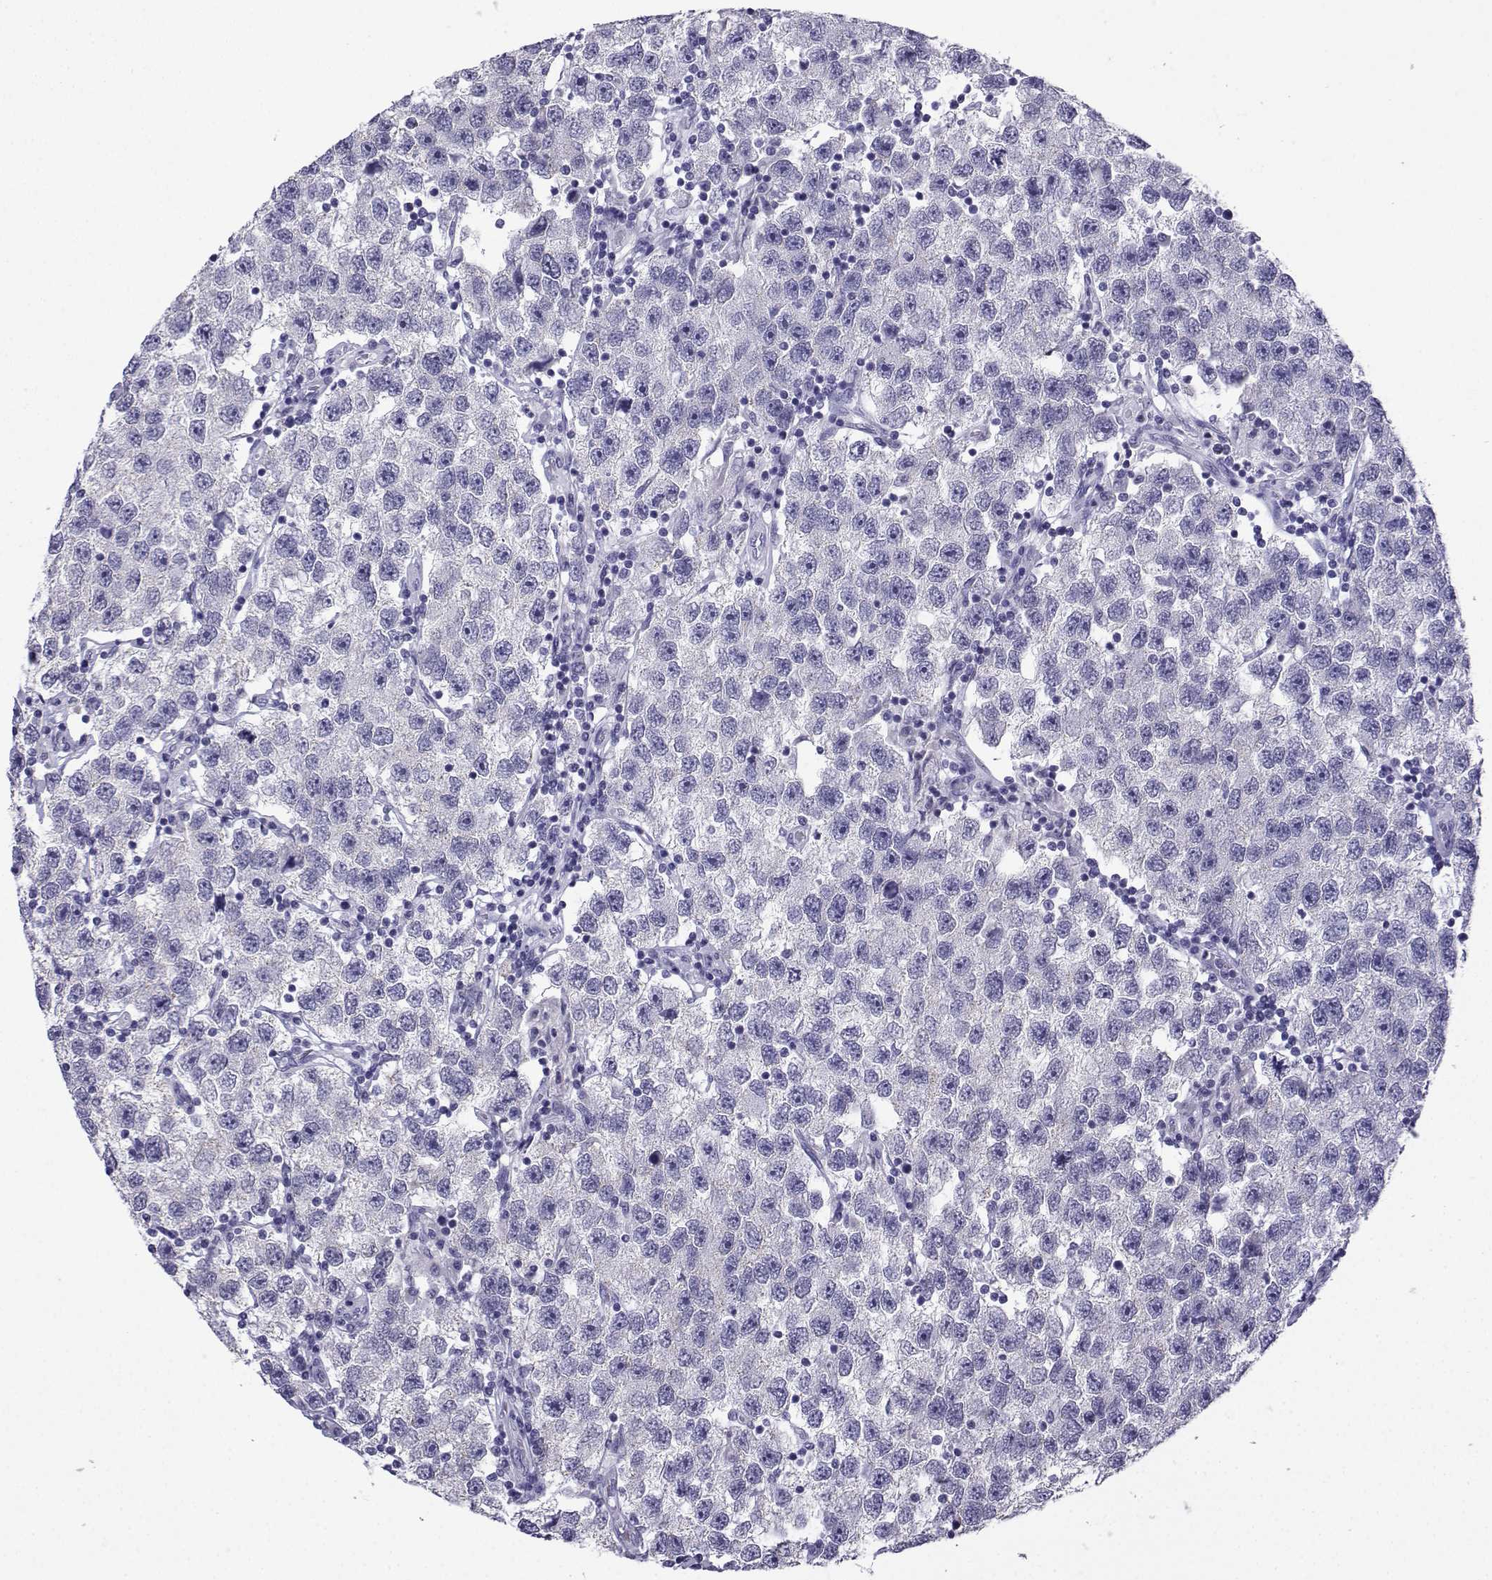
{"staining": {"intensity": "negative", "quantity": "none", "location": "none"}, "tissue": "testis cancer", "cell_type": "Tumor cells", "image_type": "cancer", "snomed": [{"axis": "morphology", "description": "Seminoma, NOS"}, {"axis": "topography", "description": "Testis"}], "caption": "Immunohistochemistry (IHC) image of neoplastic tissue: human testis cancer stained with DAB reveals no significant protein expression in tumor cells. The staining was performed using DAB to visualize the protein expression in brown, while the nuclei were stained in blue with hematoxylin (Magnification: 20x).", "gene": "ACRBP", "patient": {"sex": "male", "age": 26}}